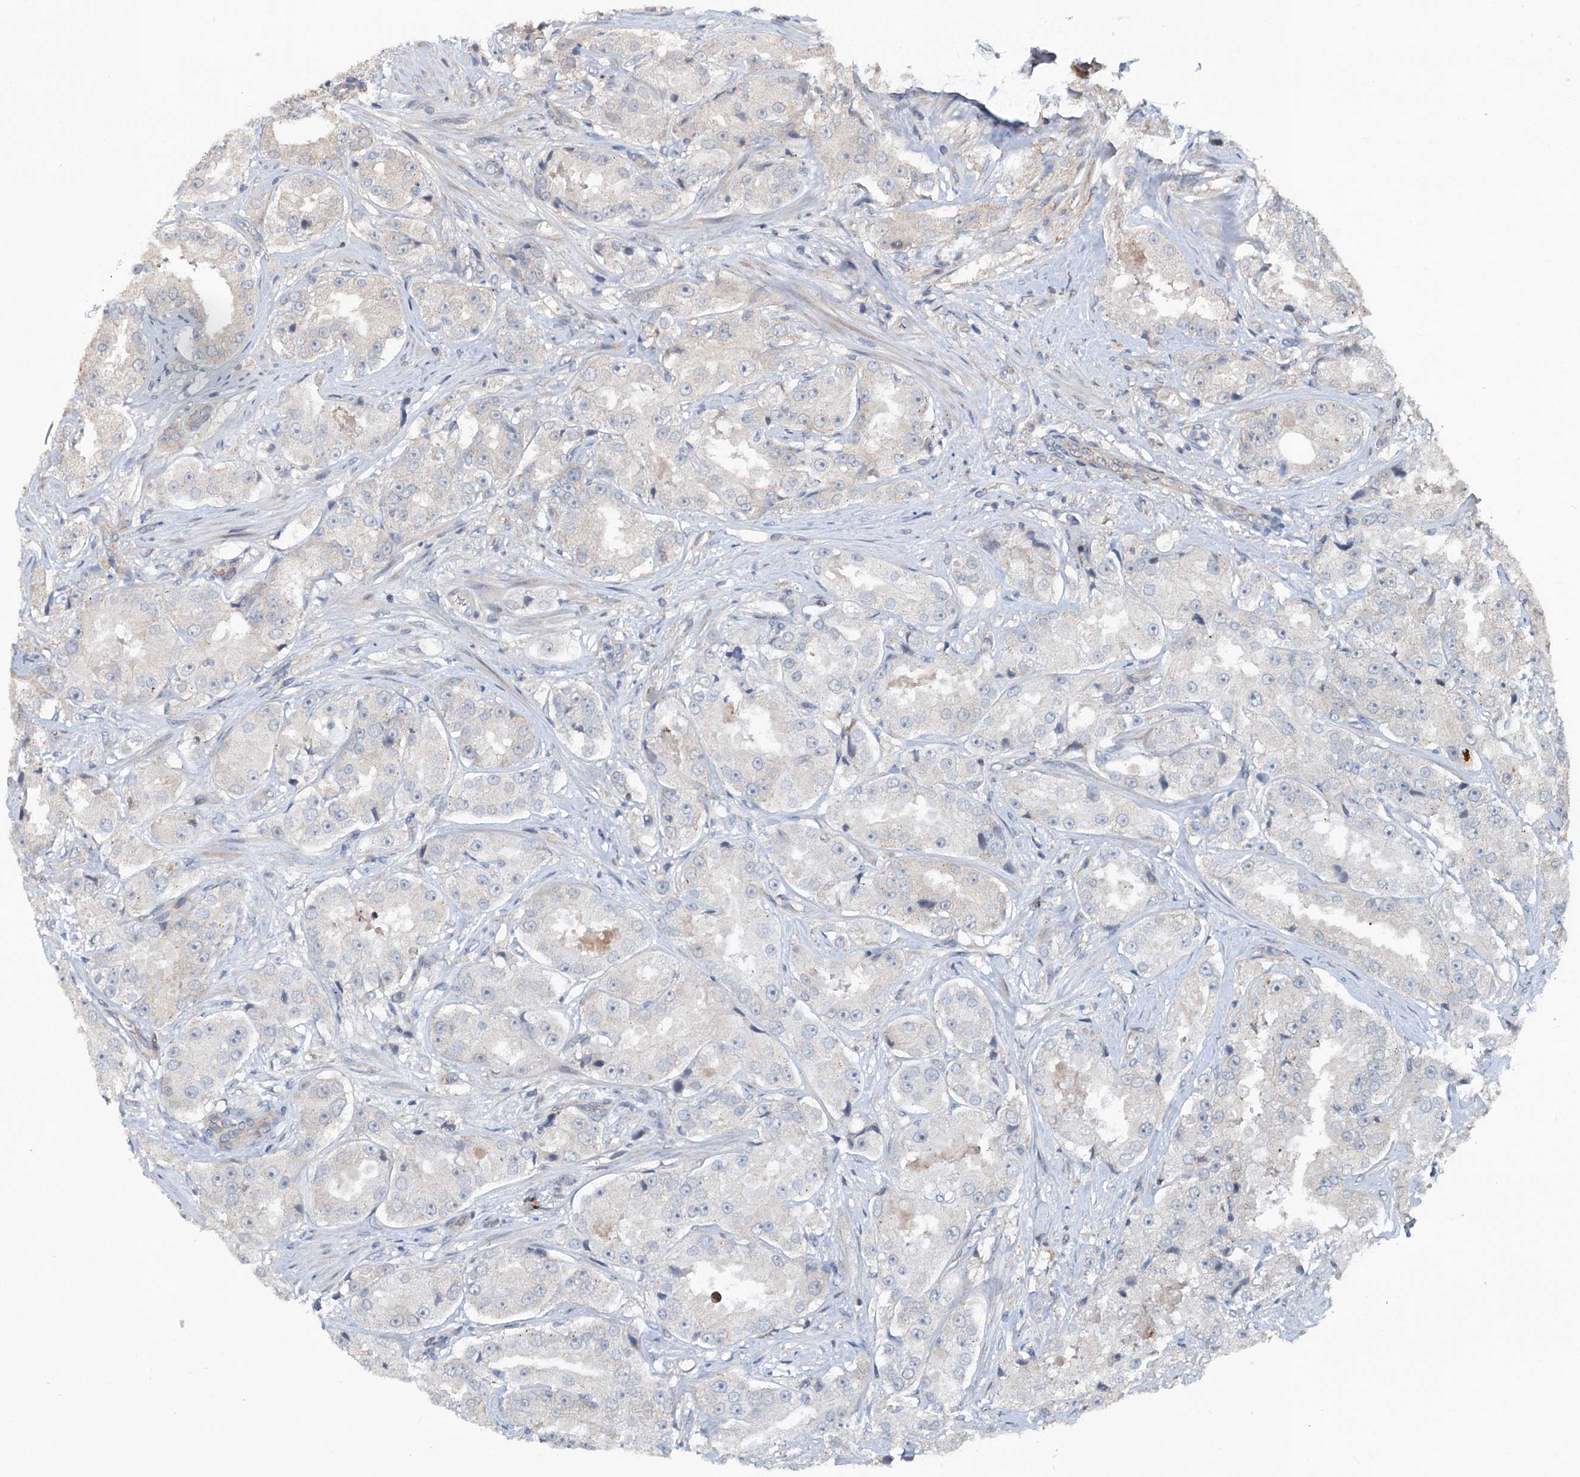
{"staining": {"intensity": "negative", "quantity": "none", "location": "none"}, "tissue": "prostate cancer", "cell_type": "Tumor cells", "image_type": "cancer", "snomed": [{"axis": "morphology", "description": "Adenocarcinoma, High grade"}, {"axis": "topography", "description": "Prostate"}], "caption": "High power microscopy image of an immunohistochemistry (IHC) micrograph of prostate adenocarcinoma (high-grade), revealing no significant expression in tumor cells.", "gene": "TEDC1", "patient": {"sex": "male", "age": 73}}